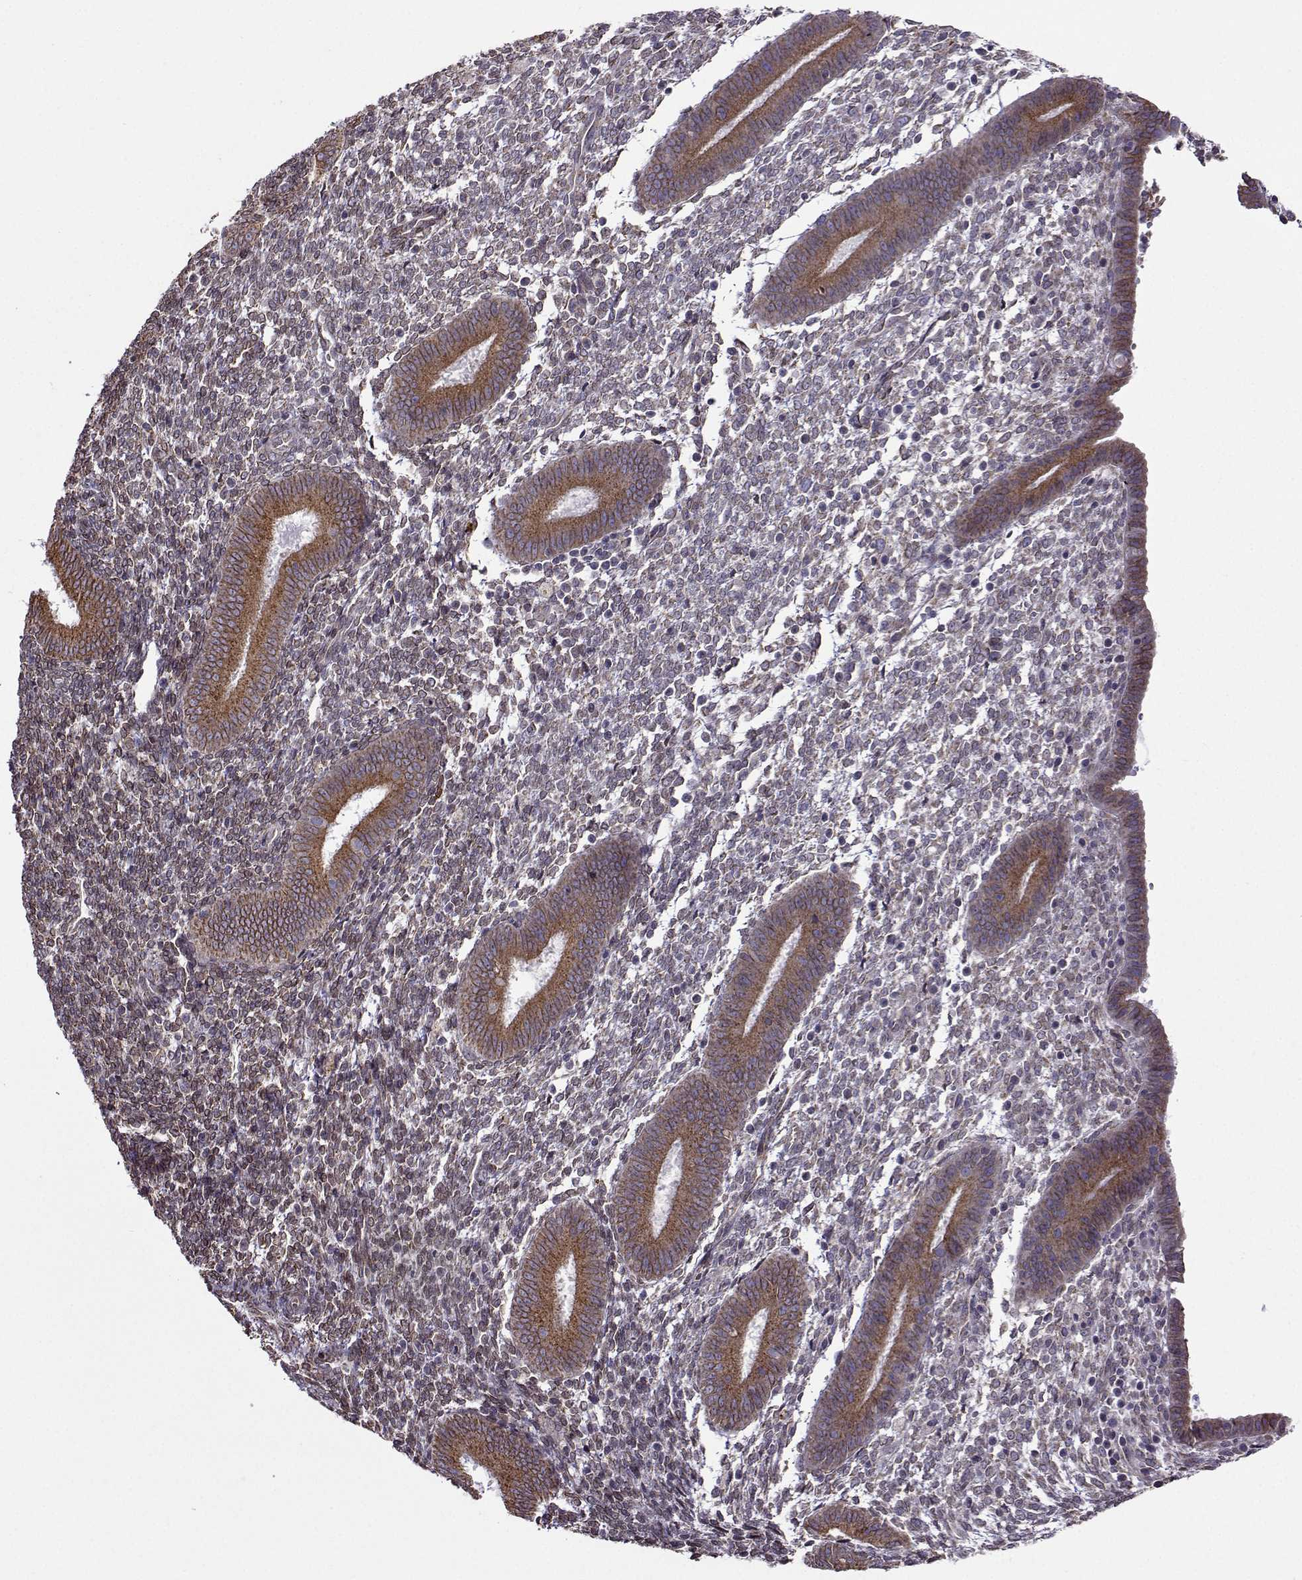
{"staining": {"intensity": "negative", "quantity": "none", "location": "none"}, "tissue": "endometrium", "cell_type": "Cells in endometrial stroma", "image_type": "normal", "snomed": [{"axis": "morphology", "description": "Normal tissue, NOS"}, {"axis": "topography", "description": "Endometrium"}], "caption": "A micrograph of endometrium stained for a protein displays no brown staining in cells in endometrial stroma. The staining was performed using DAB (3,3'-diaminobenzidine) to visualize the protein expression in brown, while the nuclei were stained in blue with hematoxylin (Magnification: 20x).", "gene": "PGRMC2", "patient": {"sex": "female", "age": 25}}